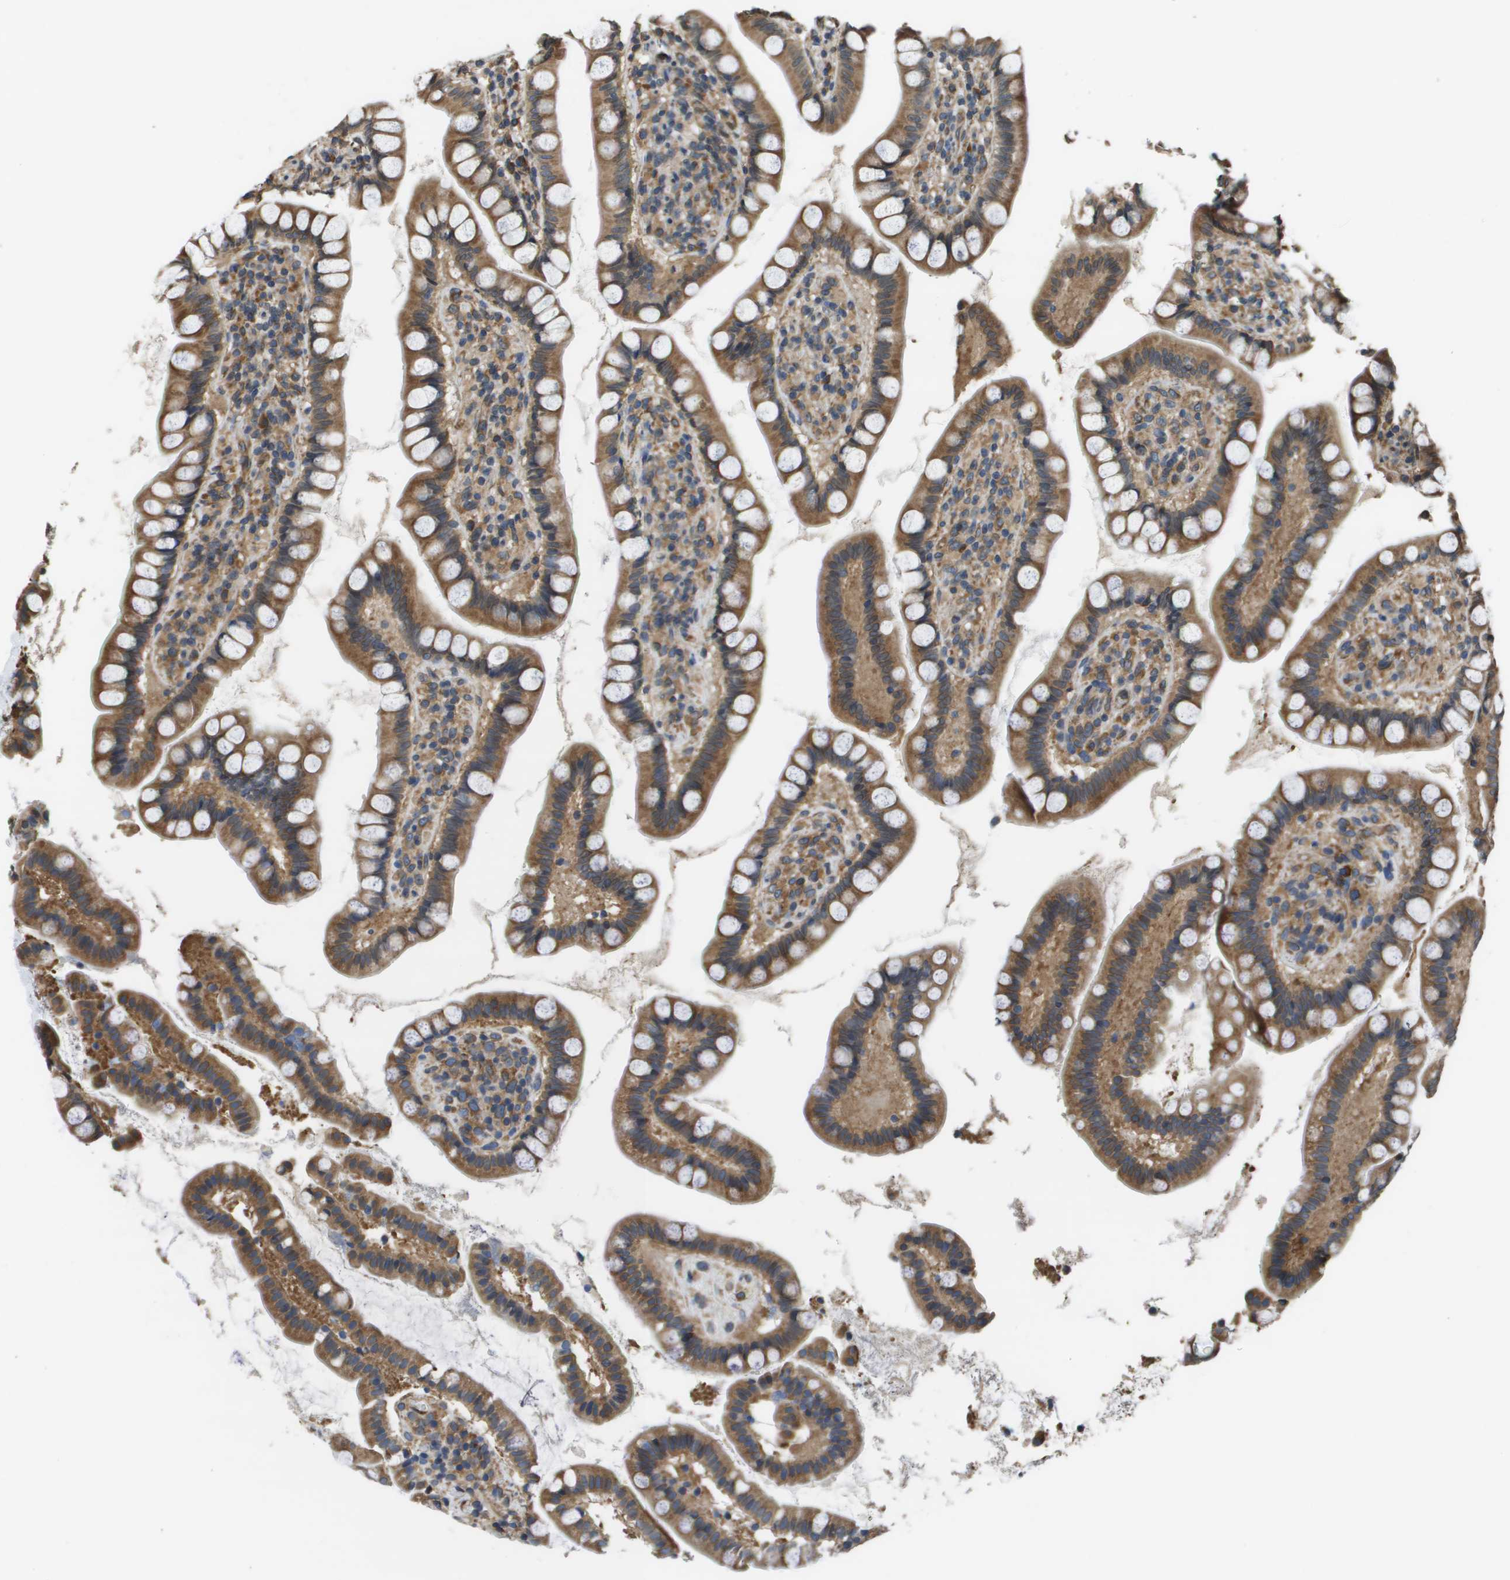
{"staining": {"intensity": "moderate", "quantity": ">75%", "location": "cytoplasmic/membranous"}, "tissue": "small intestine", "cell_type": "Glandular cells", "image_type": "normal", "snomed": [{"axis": "morphology", "description": "Normal tissue, NOS"}, {"axis": "topography", "description": "Small intestine"}], "caption": "High-power microscopy captured an immunohistochemistry image of normal small intestine, revealing moderate cytoplasmic/membranous expression in about >75% of glandular cells.", "gene": "SEC62", "patient": {"sex": "female", "age": 84}}